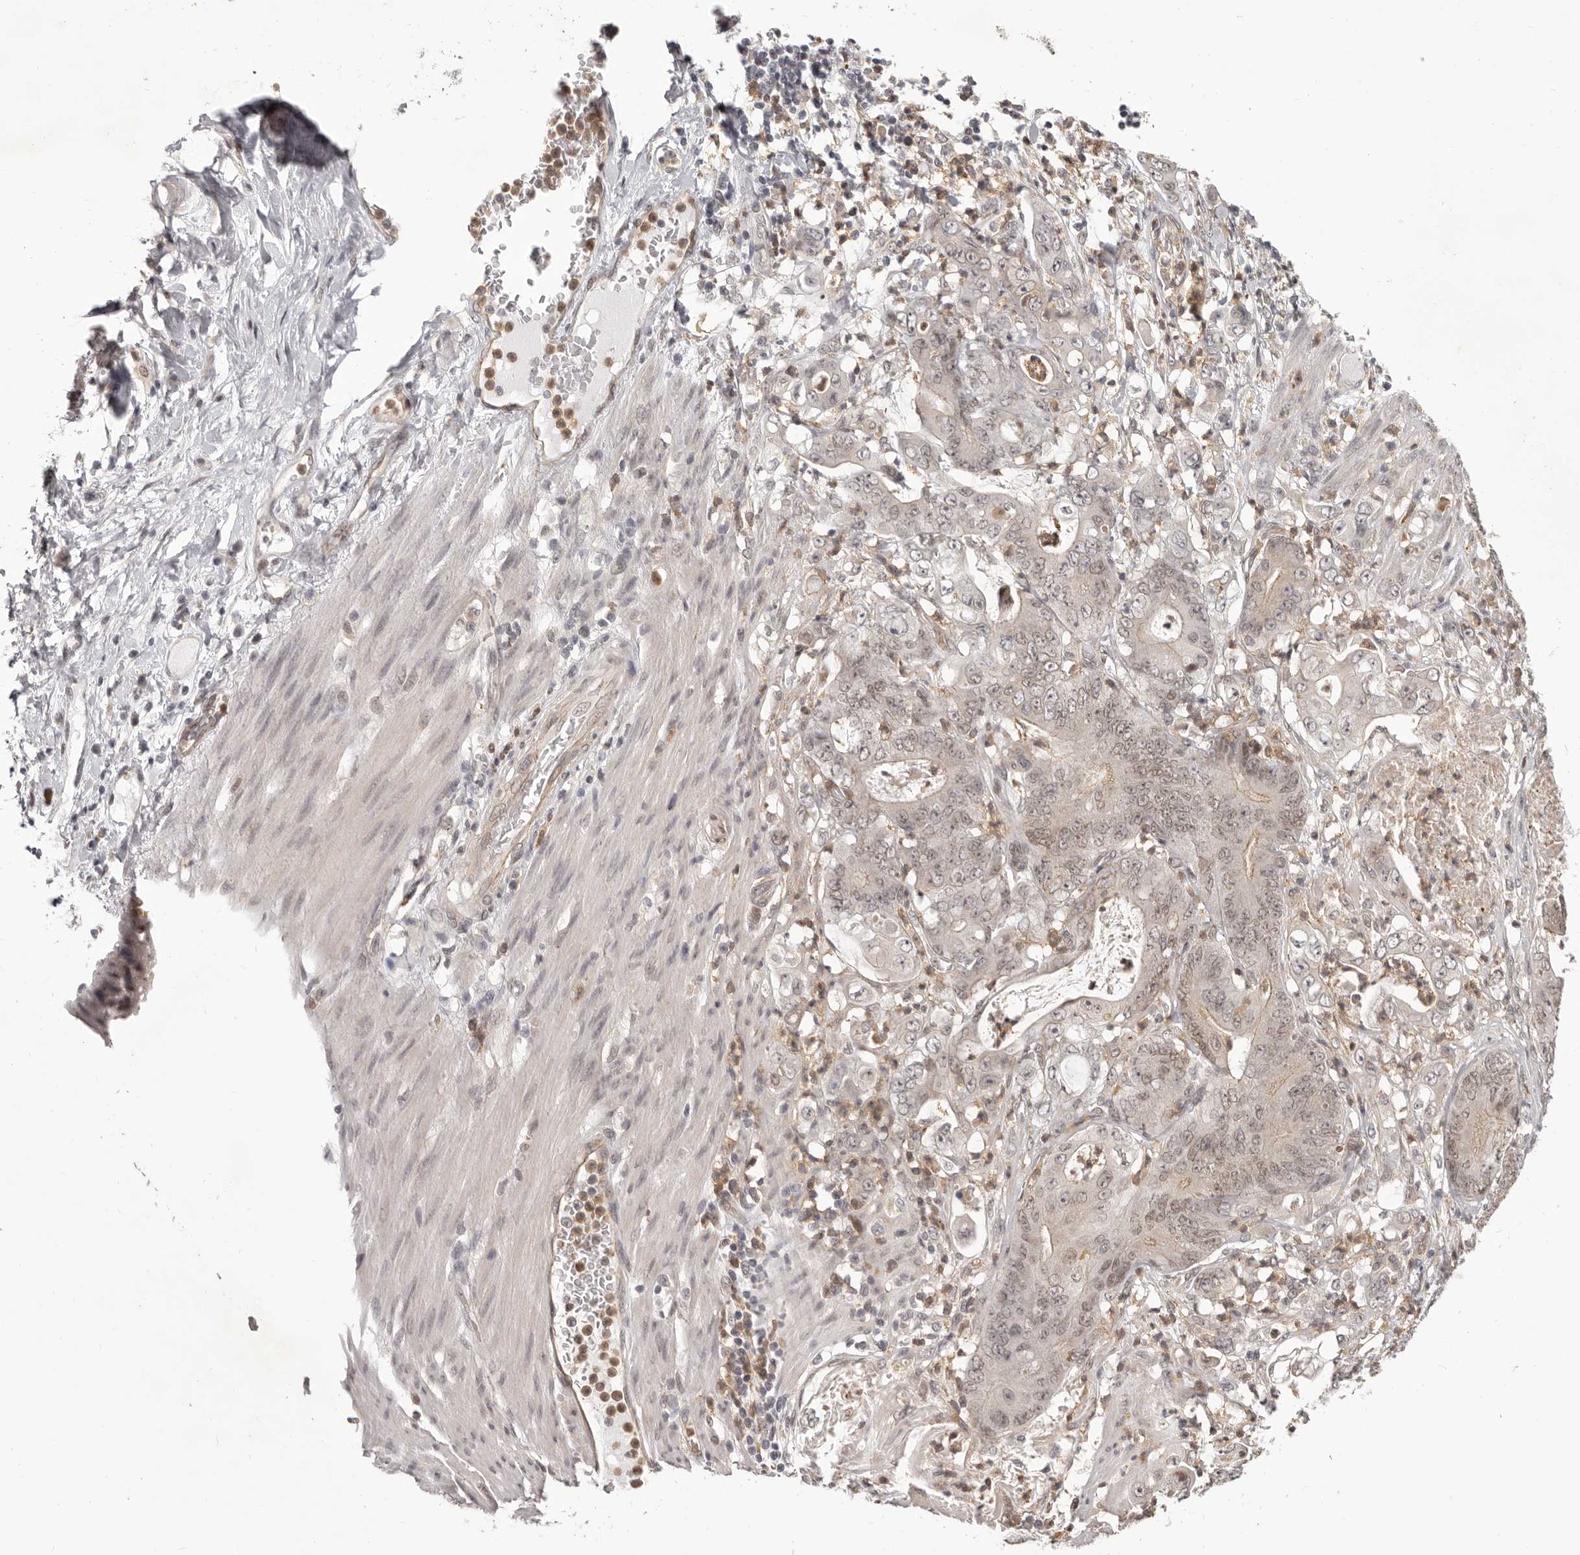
{"staining": {"intensity": "negative", "quantity": "none", "location": "none"}, "tissue": "stomach cancer", "cell_type": "Tumor cells", "image_type": "cancer", "snomed": [{"axis": "morphology", "description": "Adenocarcinoma, NOS"}, {"axis": "topography", "description": "Stomach"}], "caption": "IHC of stomach cancer exhibits no staining in tumor cells.", "gene": "RNF2", "patient": {"sex": "female", "age": 73}}